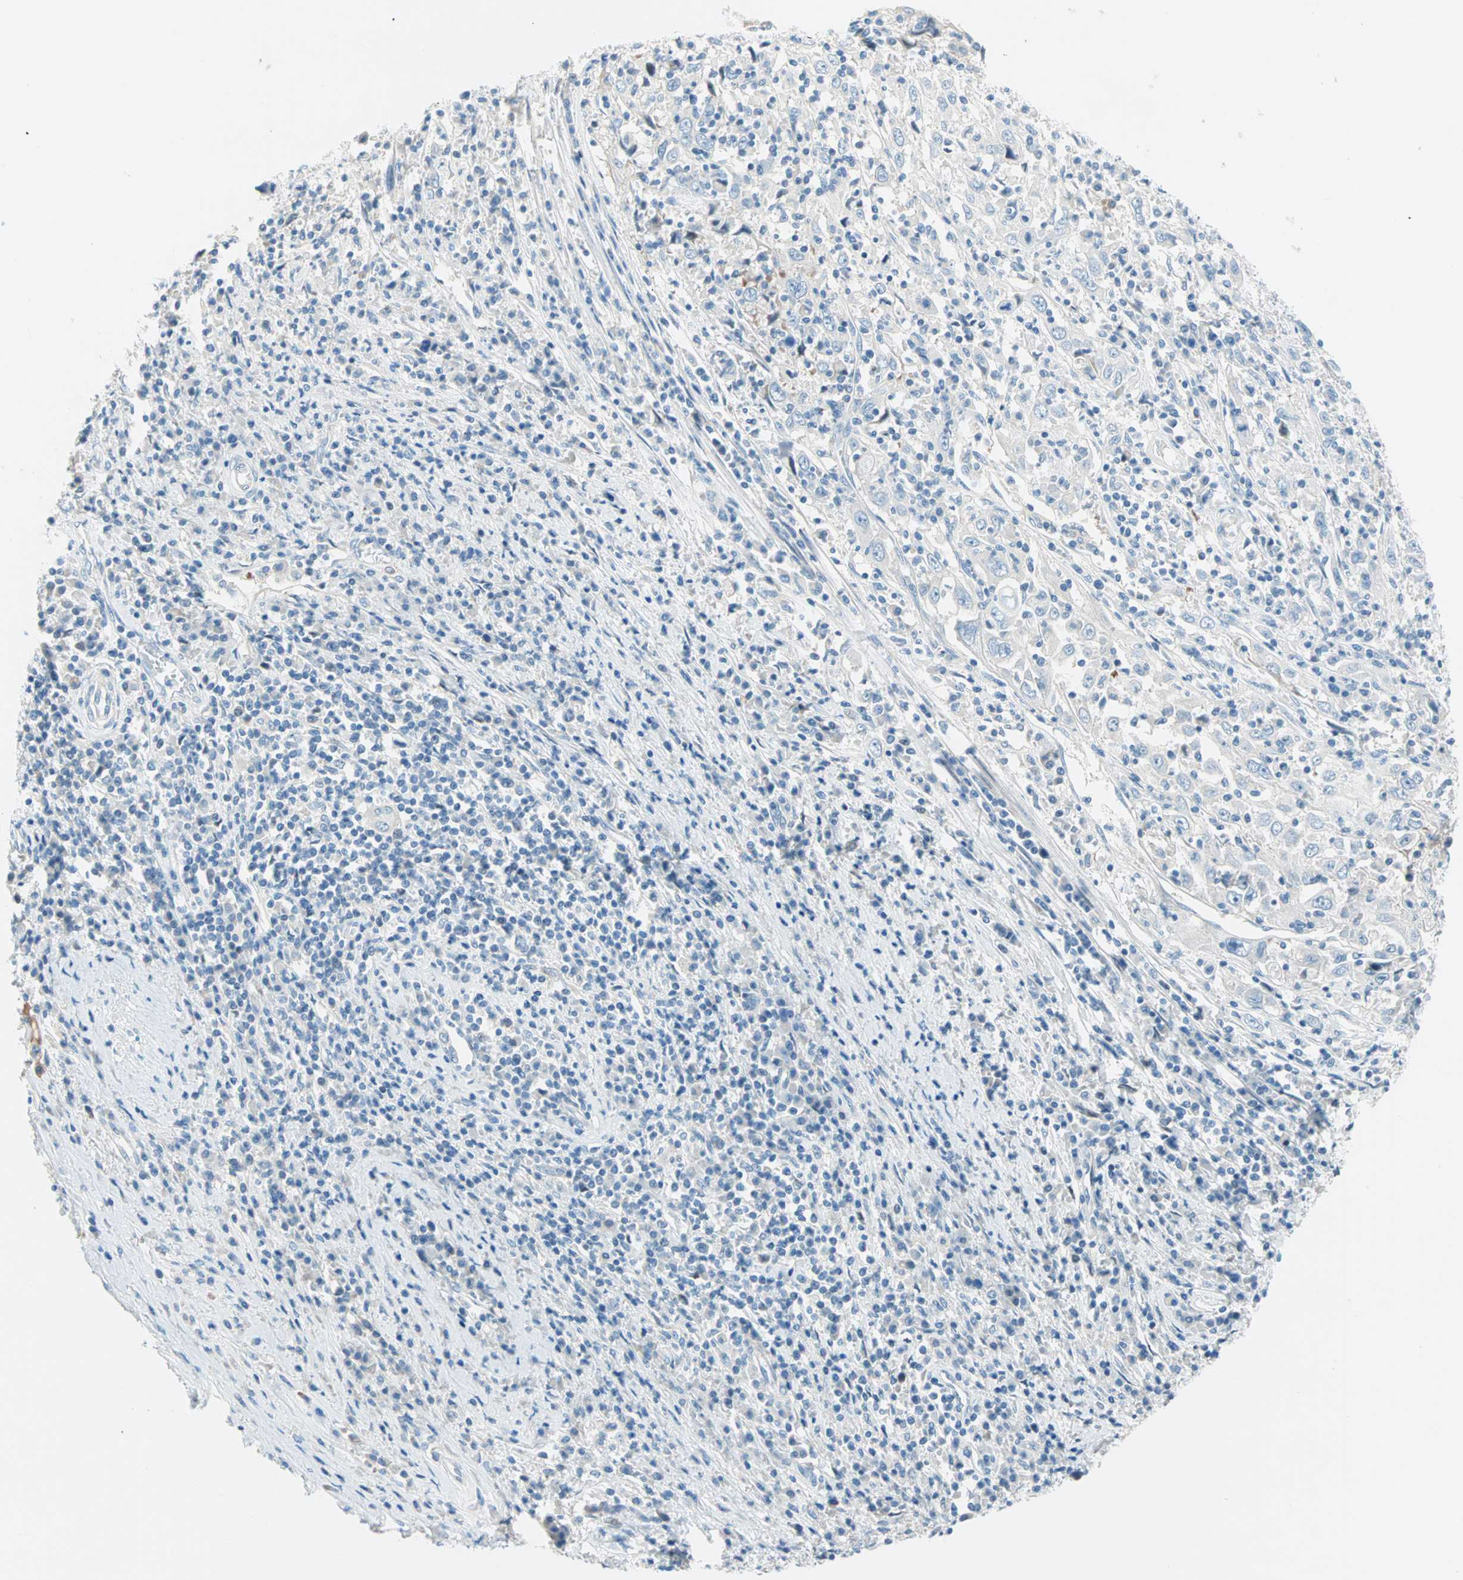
{"staining": {"intensity": "negative", "quantity": "none", "location": "none"}, "tissue": "cervical cancer", "cell_type": "Tumor cells", "image_type": "cancer", "snomed": [{"axis": "morphology", "description": "Squamous cell carcinoma, NOS"}, {"axis": "topography", "description": "Cervix"}], "caption": "Immunohistochemistry (IHC) of cervical cancer exhibits no expression in tumor cells. (DAB (3,3'-diaminobenzidine) IHC visualized using brightfield microscopy, high magnification).", "gene": "TMEM163", "patient": {"sex": "female", "age": 46}}